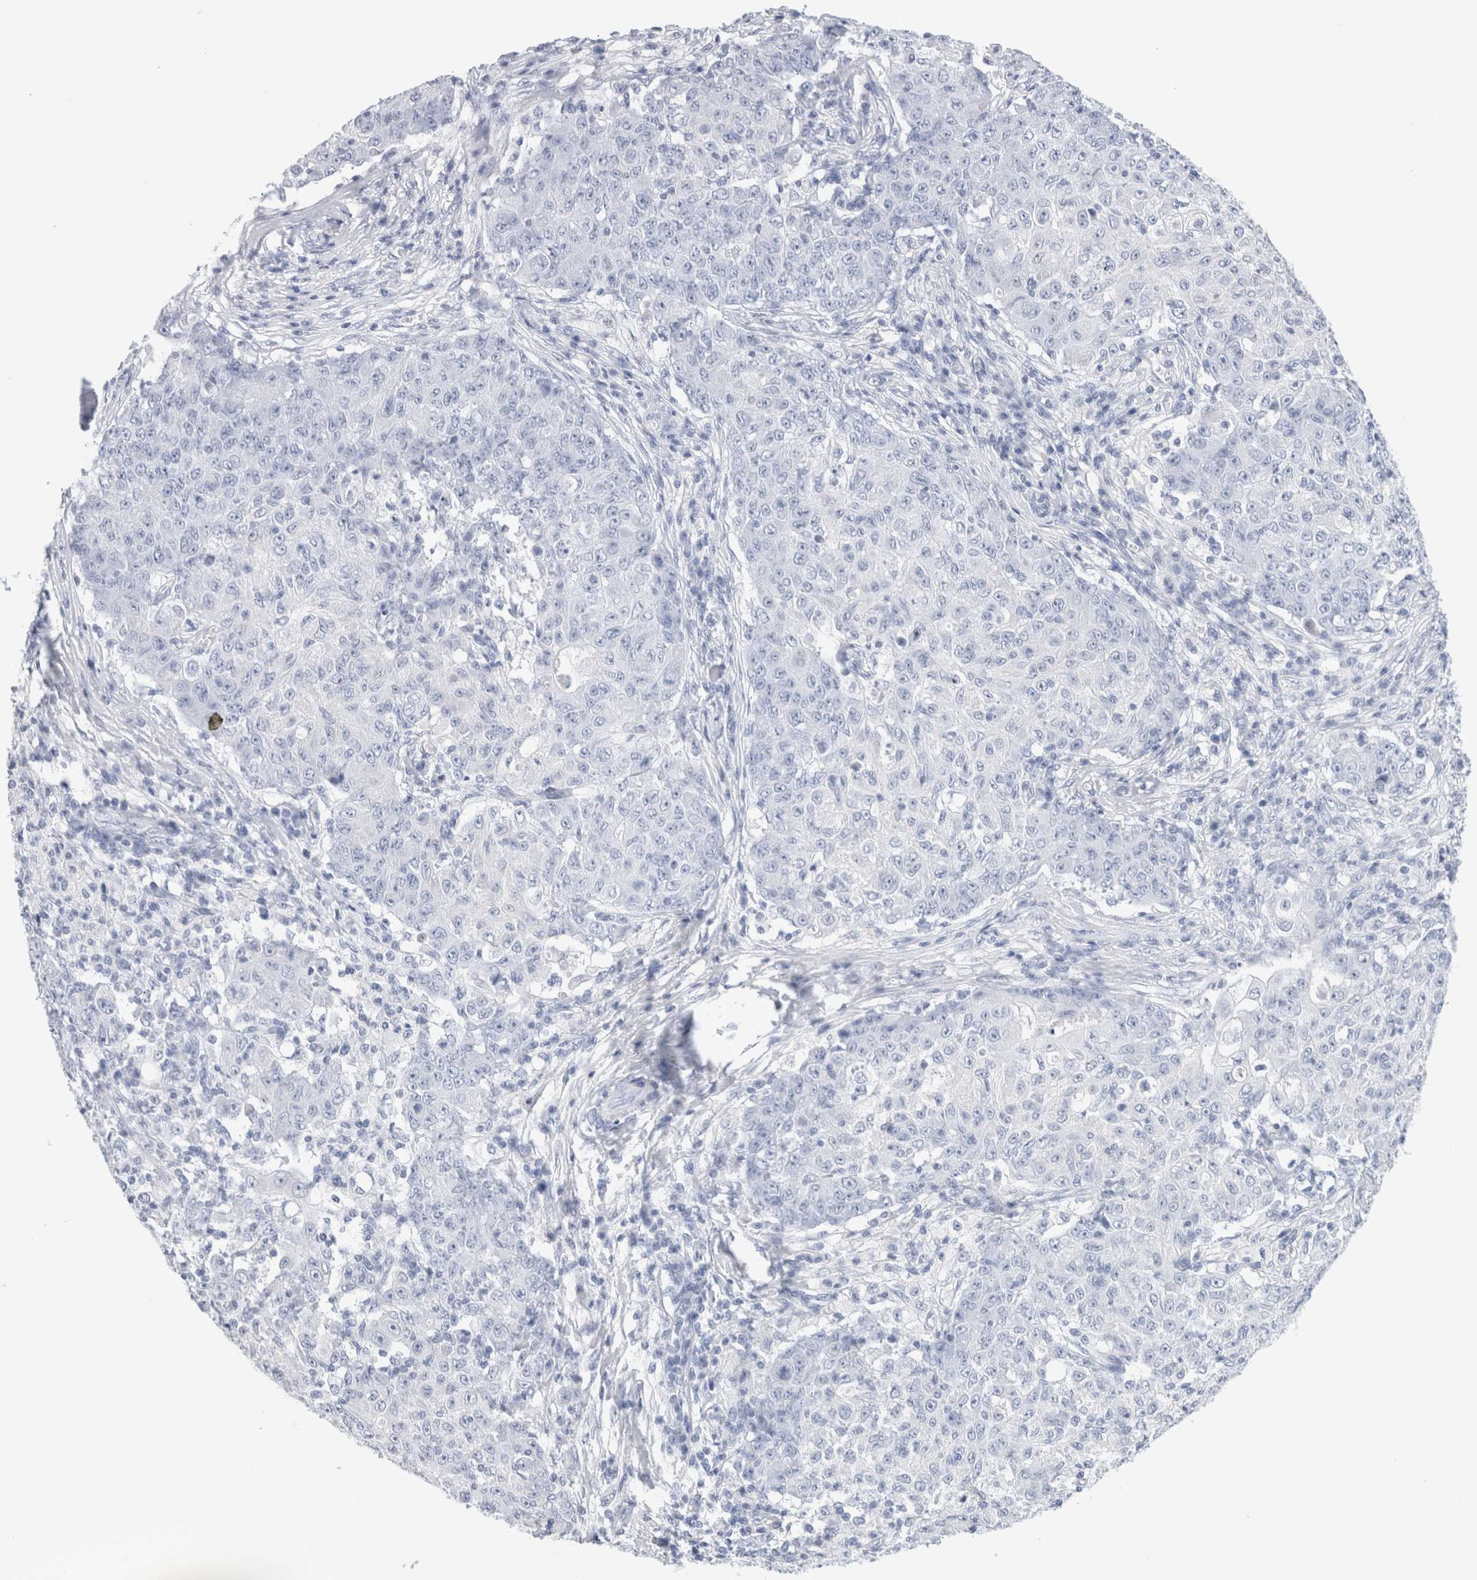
{"staining": {"intensity": "negative", "quantity": "none", "location": "none"}, "tissue": "ovarian cancer", "cell_type": "Tumor cells", "image_type": "cancer", "snomed": [{"axis": "morphology", "description": "Carcinoma, endometroid"}, {"axis": "topography", "description": "Ovary"}], "caption": "An immunohistochemistry (IHC) photomicrograph of ovarian endometroid carcinoma is shown. There is no staining in tumor cells of ovarian endometroid carcinoma.", "gene": "ECHDC2", "patient": {"sex": "female", "age": 42}}